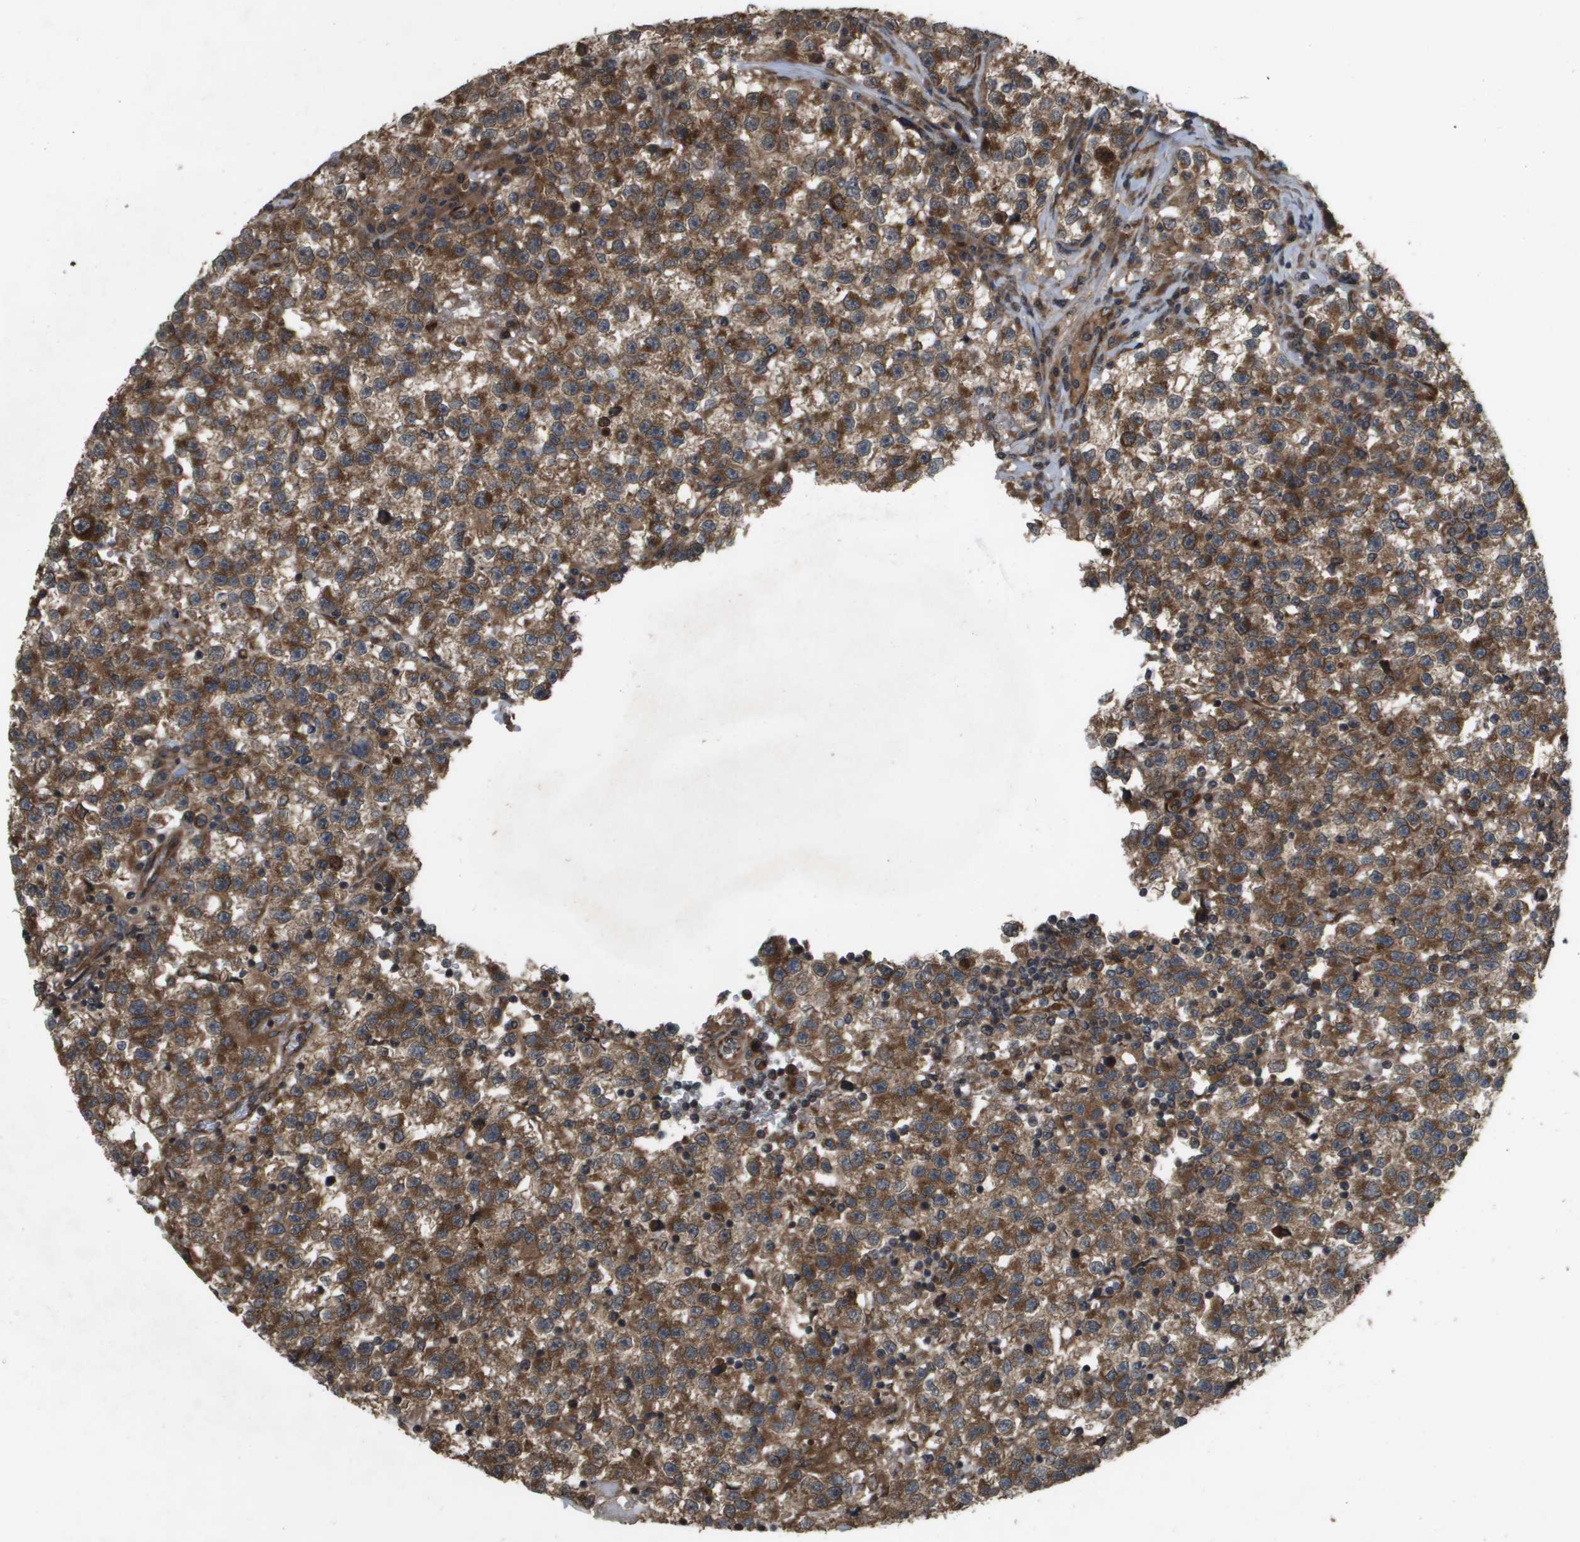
{"staining": {"intensity": "moderate", "quantity": ">75%", "location": "cytoplasmic/membranous"}, "tissue": "testis cancer", "cell_type": "Tumor cells", "image_type": "cancer", "snomed": [{"axis": "morphology", "description": "Seminoma, NOS"}, {"axis": "topography", "description": "Testis"}], "caption": "Immunohistochemical staining of human seminoma (testis) displays medium levels of moderate cytoplasmic/membranous protein staining in about >75% of tumor cells.", "gene": "SPTLC1", "patient": {"sex": "male", "age": 22}}